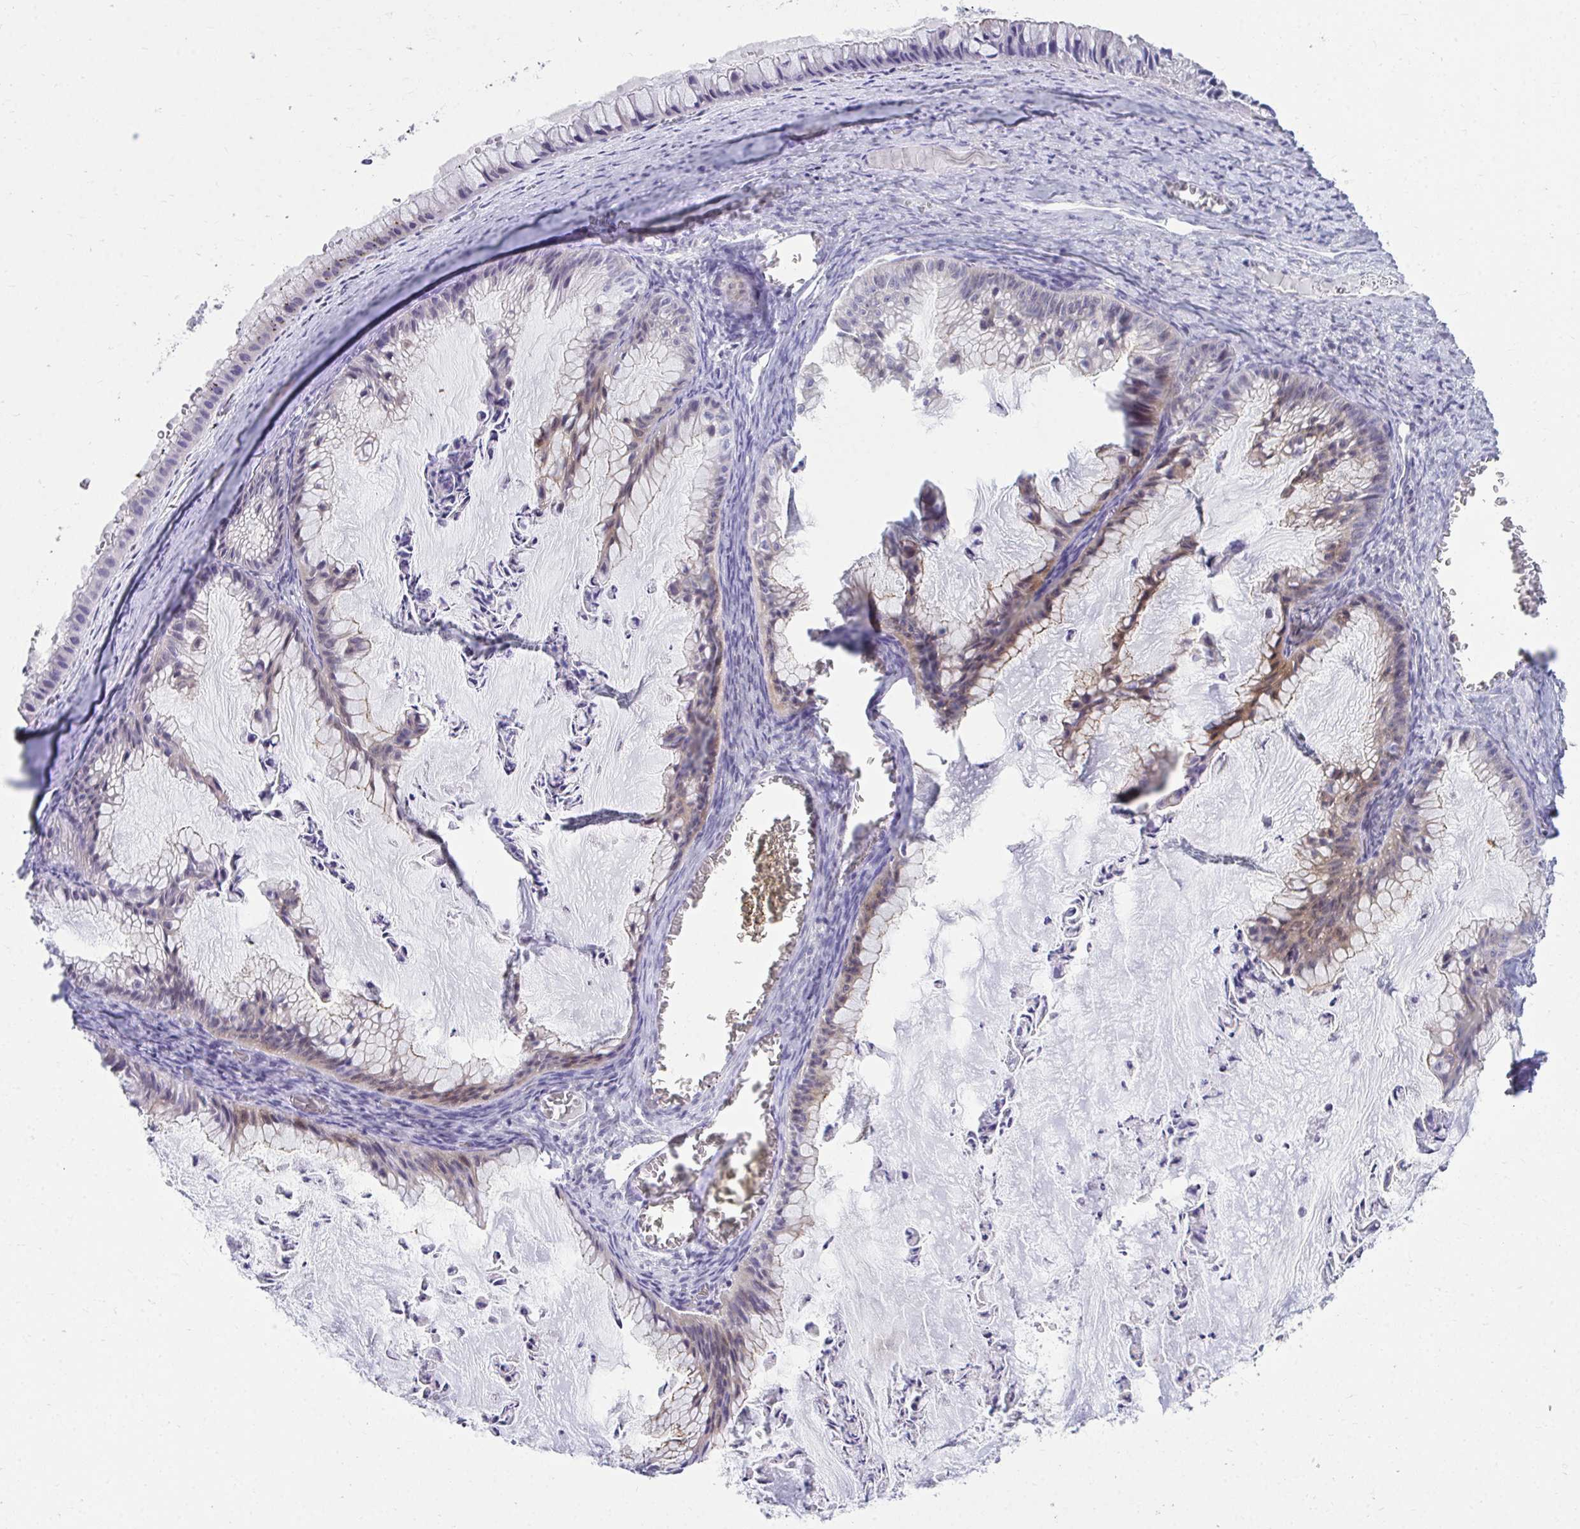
{"staining": {"intensity": "weak", "quantity": "<25%", "location": "cytoplasmic/membranous"}, "tissue": "ovarian cancer", "cell_type": "Tumor cells", "image_type": "cancer", "snomed": [{"axis": "morphology", "description": "Cystadenocarcinoma, mucinous, NOS"}, {"axis": "topography", "description": "Ovary"}], "caption": "This is an IHC photomicrograph of ovarian cancer (mucinous cystadenocarcinoma). There is no positivity in tumor cells.", "gene": "OR7A5", "patient": {"sex": "female", "age": 72}}